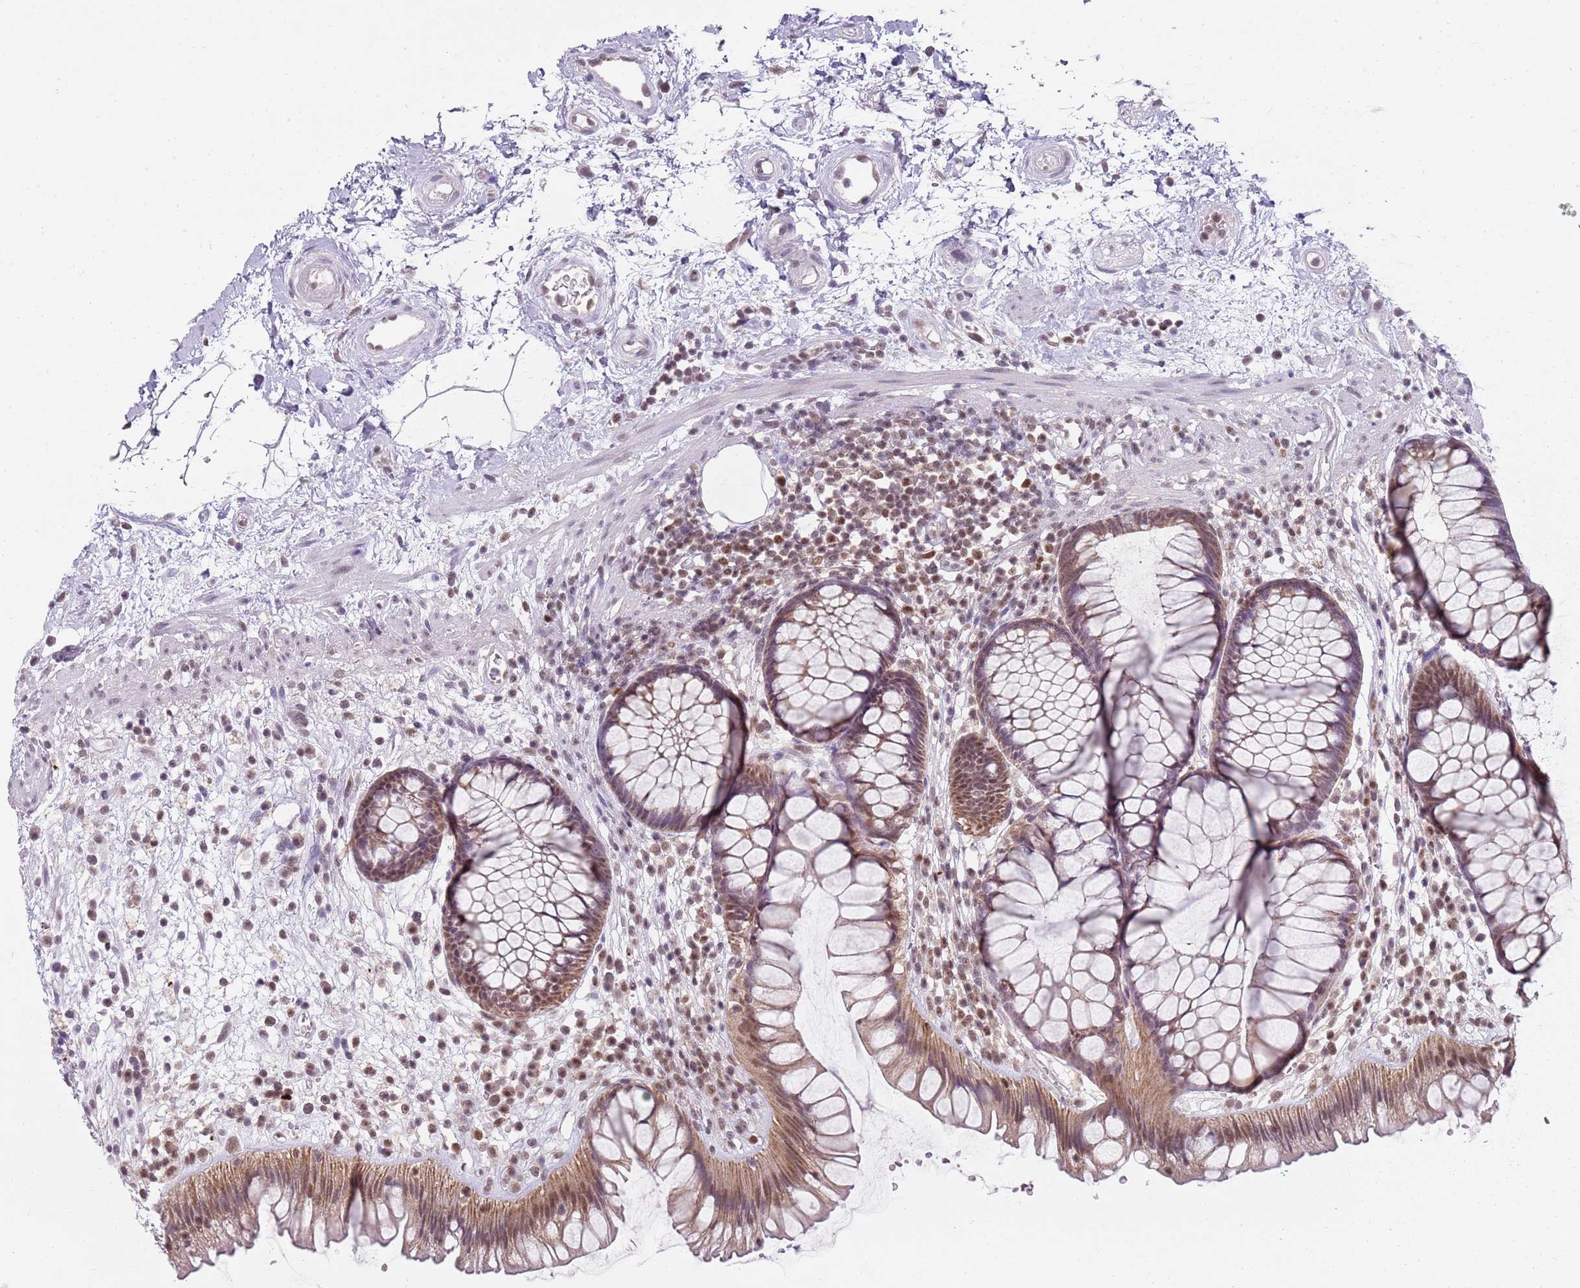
{"staining": {"intensity": "moderate", "quantity": ">75%", "location": "cytoplasmic/membranous,nuclear"}, "tissue": "rectum", "cell_type": "Glandular cells", "image_type": "normal", "snomed": [{"axis": "morphology", "description": "Normal tissue, NOS"}, {"axis": "topography", "description": "Rectum"}], "caption": "Protein staining by immunohistochemistry exhibits moderate cytoplasmic/membranous,nuclear expression in about >75% of glandular cells in benign rectum.", "gene": "SMARCAL1", "patient": {"sex": "male", "age": 51}}